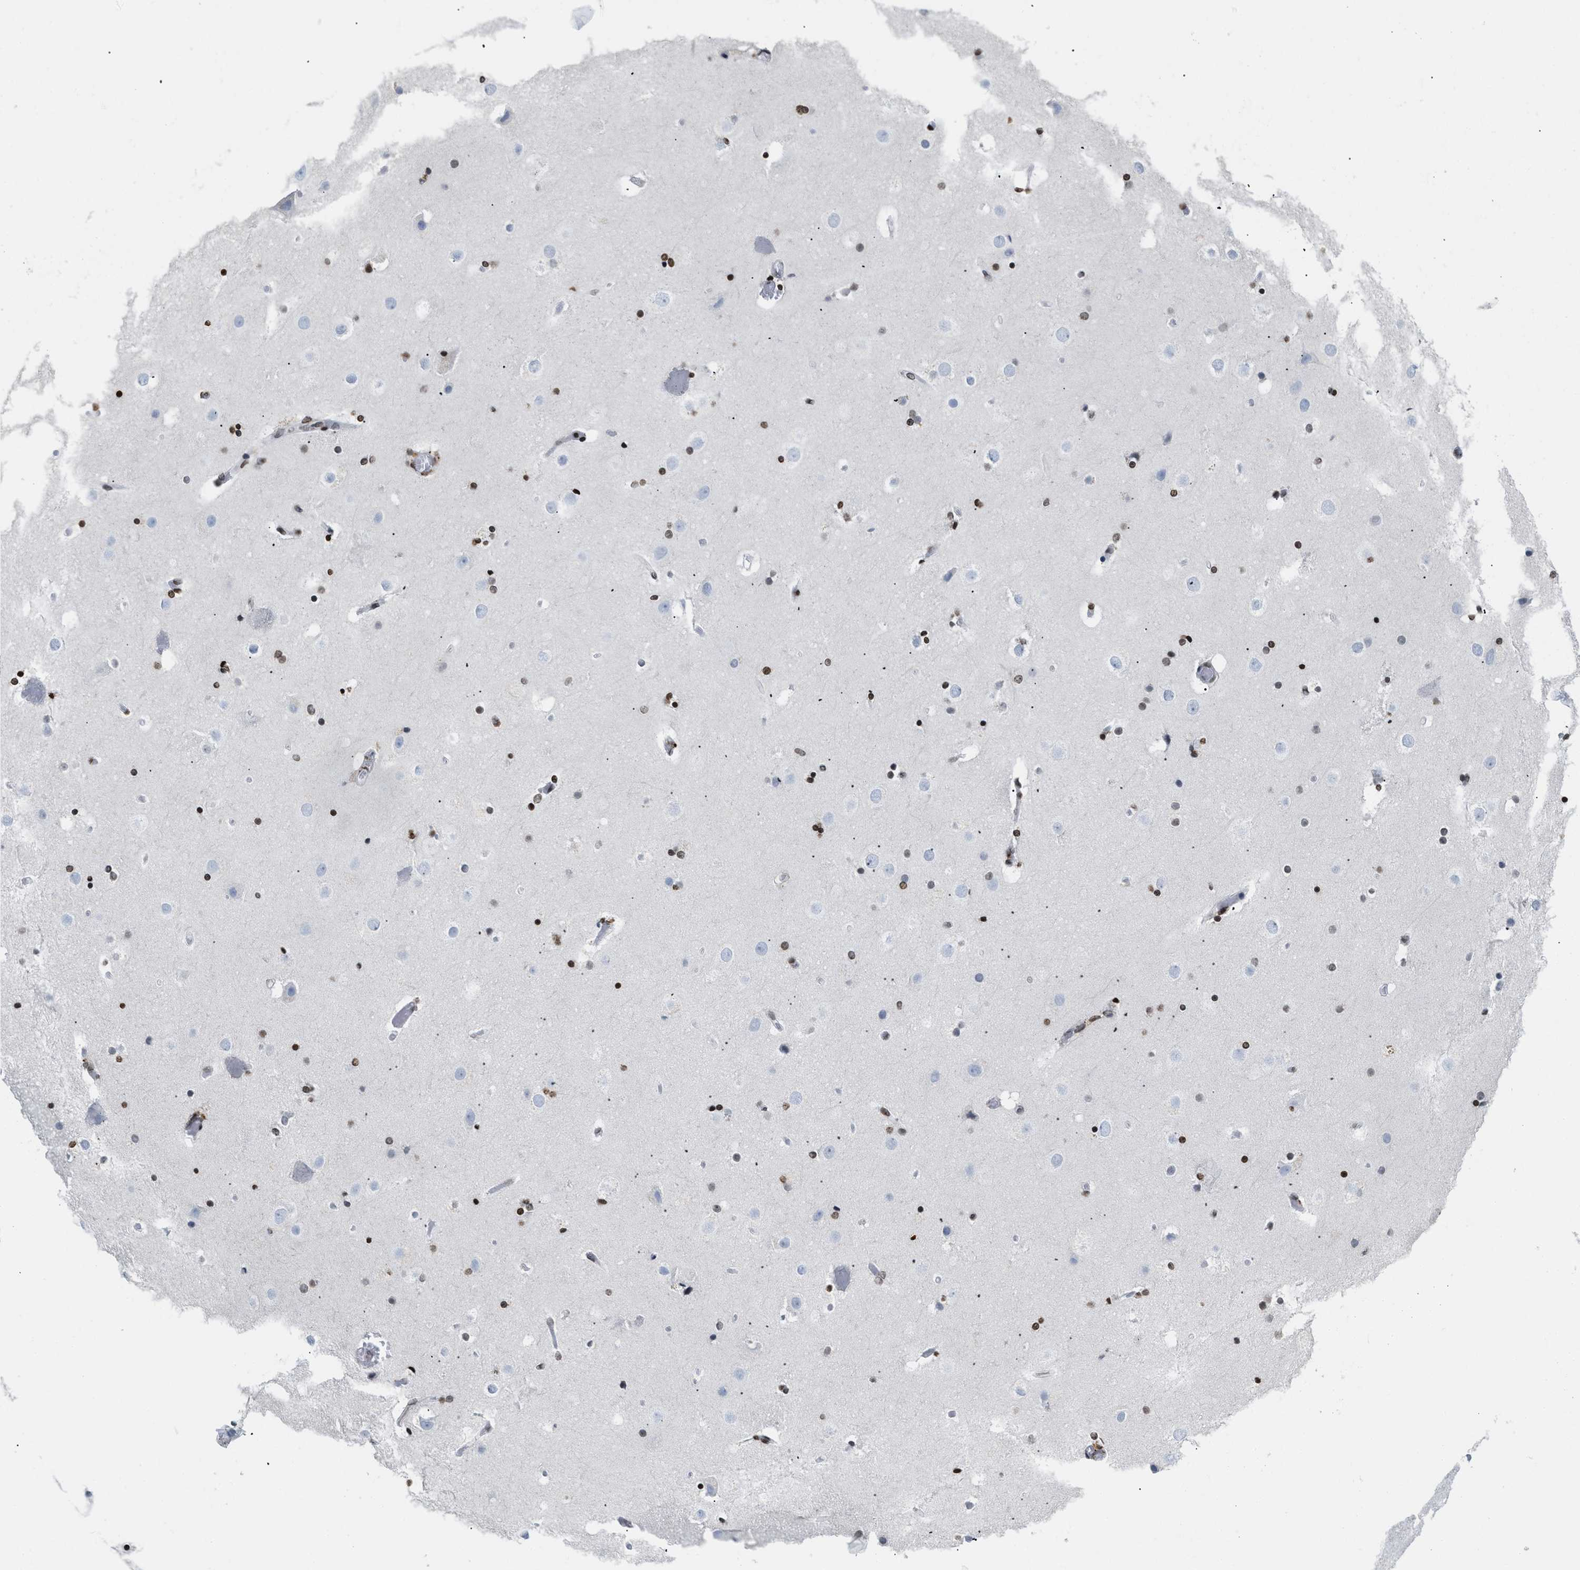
{"staining": {"intensity": "moderate", "quantity": ">75%", "location": "nuclear"}, "tissue": "cerebral cortex", "cell_type": "Endothelial cells", "image_type": "normal", "snomed": [{"axis": "morphology", "description": "Normal tissue, NOS"}, {"axis": "topography", "description": "Cerebral cortex"}], "caption": "Immunohistochemistry (IHC) (DAB (3,3'-diaminobenzidine)) staining of unremarkable human cerebral cortex demonstrates moderate nuclear protein staining in approximately >75% of endothelial cells.", "gene": "HMGN2", "patient": {"sex": "male", "age": 57}}